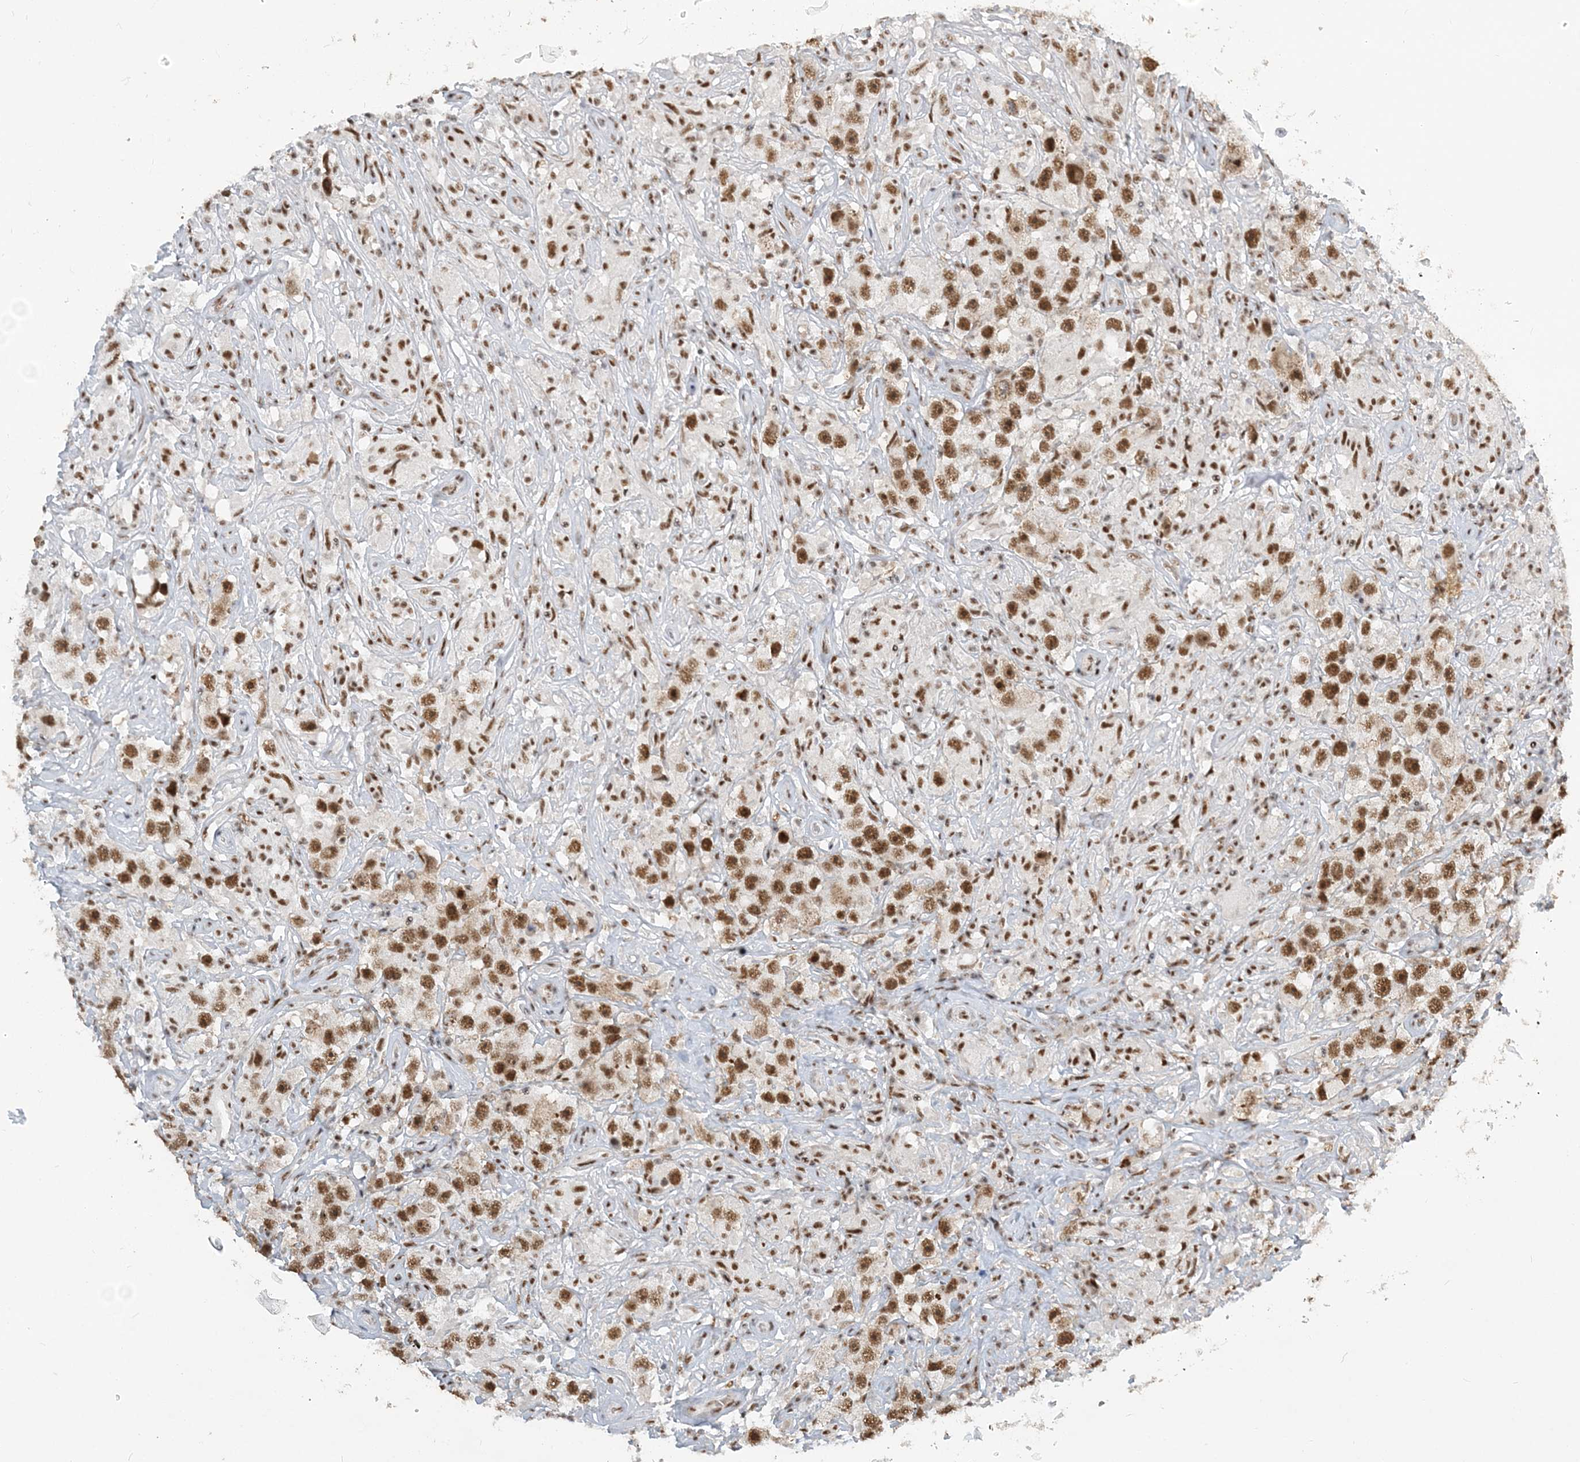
{"staining": {"intensity": "strong", "quantity": ">75%", "location": "nuclear"}, "tissue": "testis cancer", "cell_type": "Tumor cells", "image_type": "cancer", "snomed": [{"axis": "morphology", "description": "Seminoma, NOS"}, {"axis": "topography", "description": "Testis"}], "caption": "Protein staining exhibits strong nuclear staining in approximately >75% of tumor cells in testis cancer.", "gene": "PLRG1", "patient": {"sex": "male", "age": 49}}